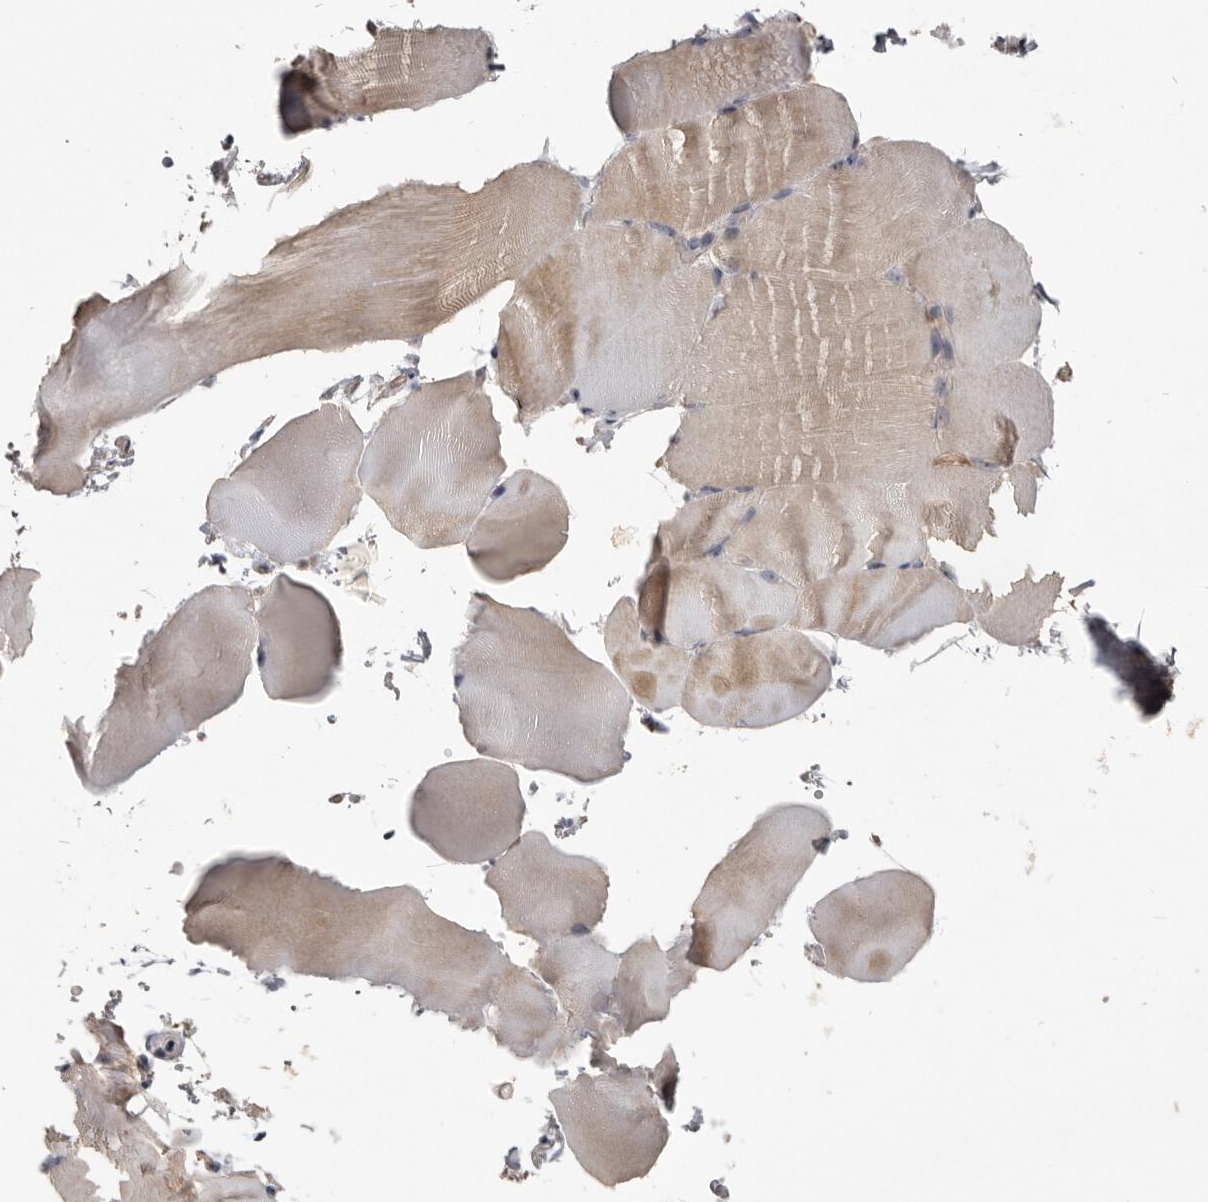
{"staining": {"intensity": "weak", "quantity": "25%-75%", "location": "cytoplasmic/membranous"}, "tissue": "skeletal muscle", "cell_type": "Myocytes", "image_type": "normal", "snomed": [{"axis": "morphology", "description": "Normal tissue, NOS"}, {"axis": "topography", "description": "Skeletal muscle"}, {"axis": "topography", "description": "Parathyroid gland"}], "caption": "Brown immunohistochemical staining in normal skeletal muscle exhibits weak cytoplasmic/membranous staining in about 25%-75% of myocytes.", "gene": "TTC39A", "patient": {"sex": "female", "age": 37}}